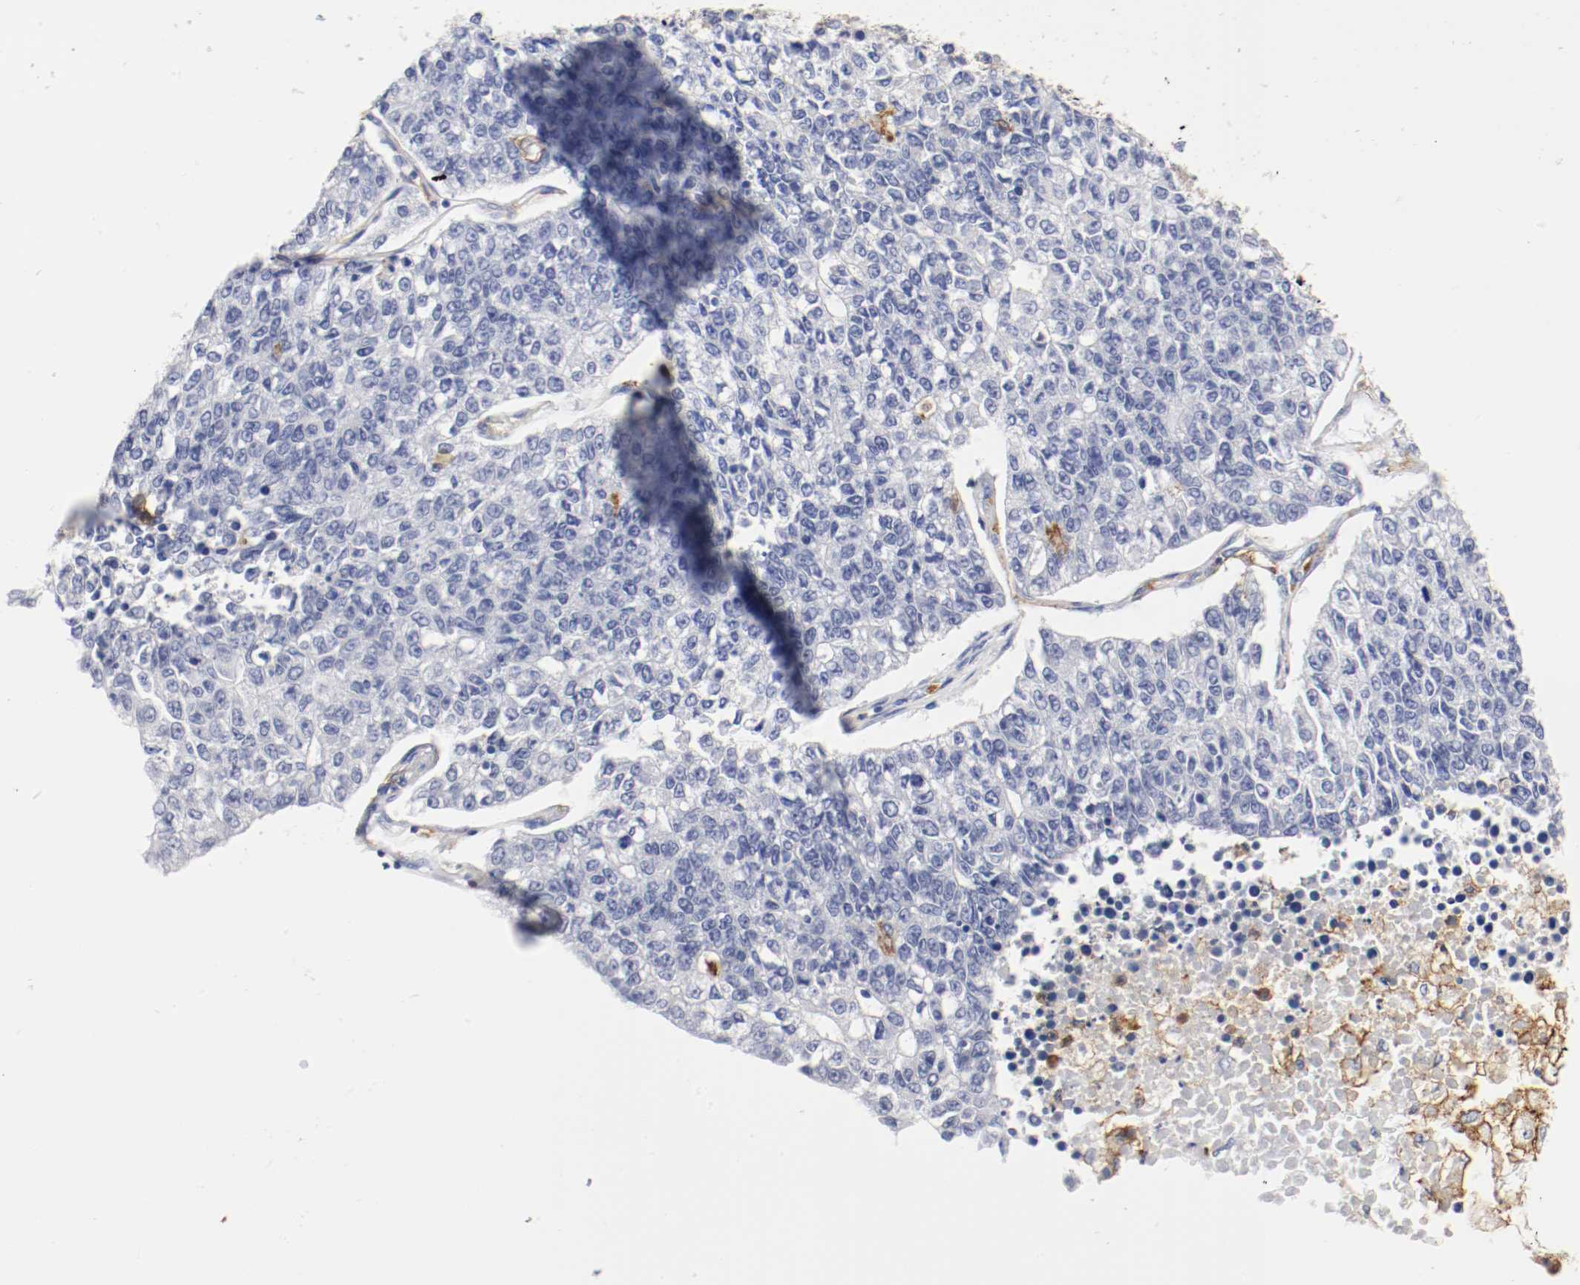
{"staining": {"intensity": "negative", "quantity": "none", "location": "none"}, "tissue": "lung cancer", "cell_type": "Tumor cells", "image_type": "cancer", "snomed": [{"axis": "morphology", "description": "Adenocarcinoma, NOS"}, {"axis": "topography", "description": "Lung"}], "caption": "Immunohistochemical staining of lung adenocarcinoma exhibits no significant staining in tumor cells.", "gene": "ITGAX", "patient": {"sex": "male", "age": 49}}